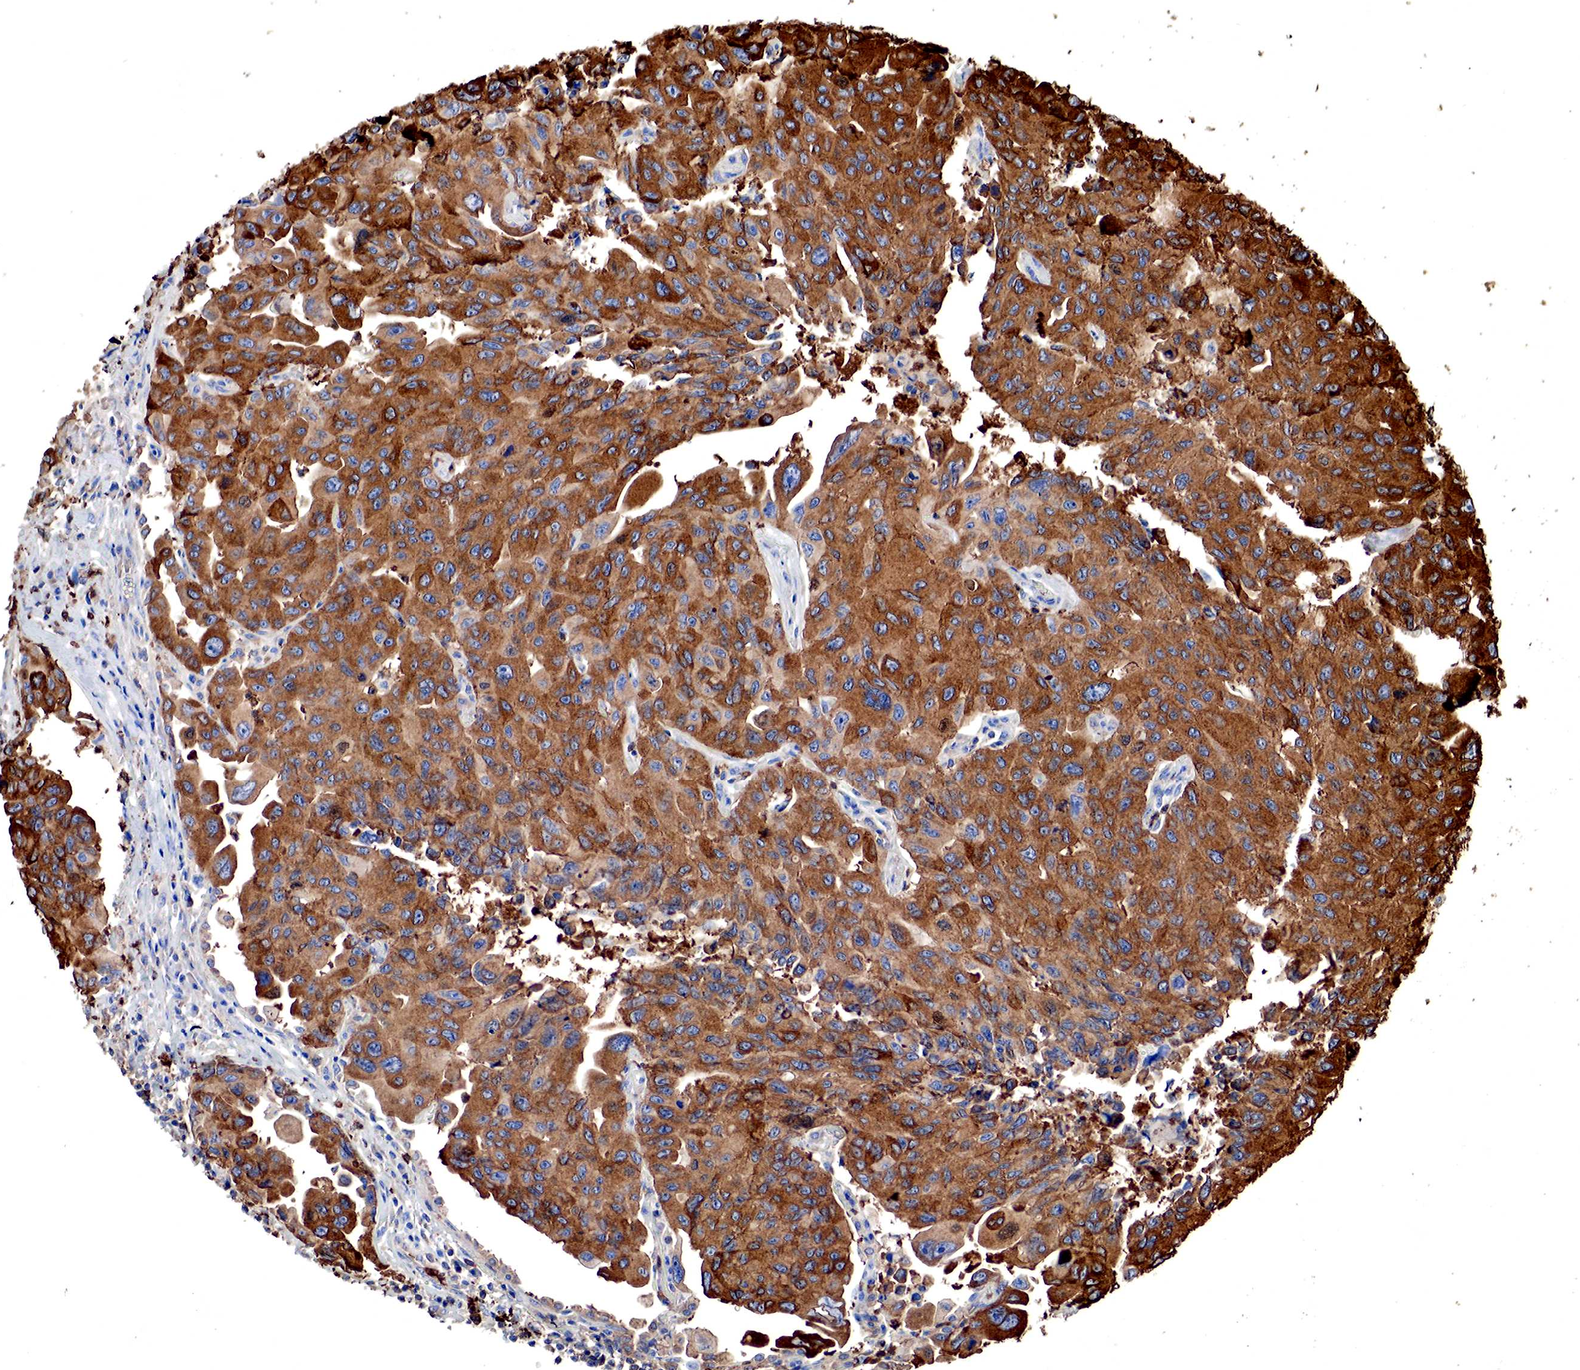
{"staining": {"intensity": "strong", "quantity": ">75%", "location": "cytoplasmic/membranous"}, "tissue": "lung cancer", "cell_type": "Tumor cells", "image_type": "cancer", "snomed": [{"axis": "morphology", "description": "Adenocarcinoma, NOS"}, {"axis": "topography", "description": "Lung"}], "caption": "DAB (3,3'-diaminobenzidine) immunohistochemical staining of lung adenocarcinoma exhibits strong cytoplasmic/membranous protein staining in about >75% of tumor cells. (Brightfield microscopy of DAB IHC at high magnification).", "gene": "G6PD", "patient": {"sex": "male", "age": 64}}